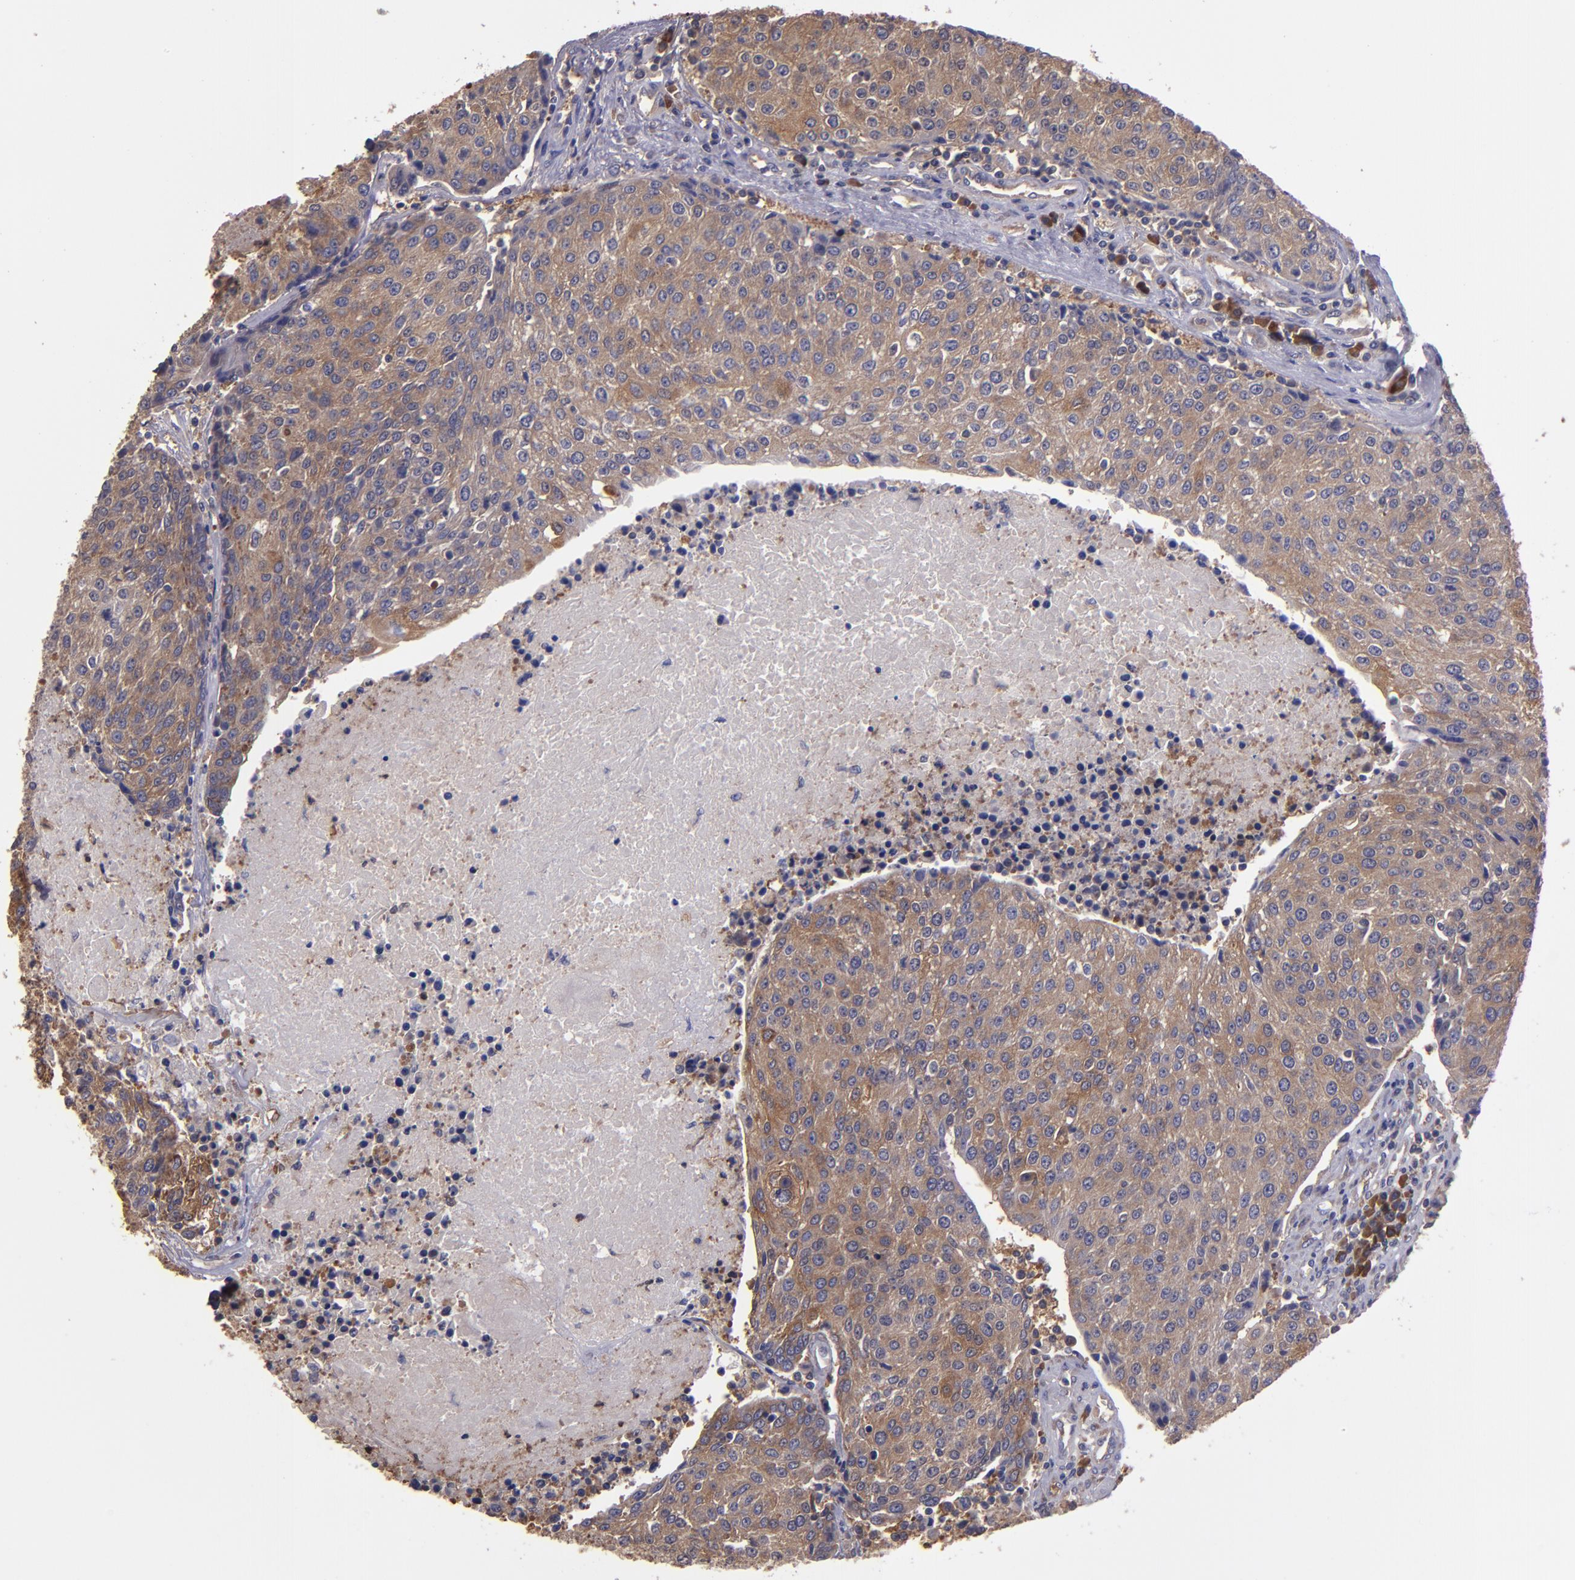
{"staining": {"intensity": "moderate", "quantity": "25%-75%", "location": "cytoplasmic/membranous"}, "tissue": "urothelial cancer", "cell_type": "Tumor cells", "image_type": "cancer", "snomed": [{"axis": "morphology", "description": "Urothelial carcinoma, High grade"}, {"axis": "topography", "description": "Urinary bladder"}], "caption": "Urothelial cancer stained for a protein (brown) exhibits moderate cytoplasmic/membranous positive expression in approximately 25%-75% of tumor cells.", "gene": "CARS1", "patient": {"sex": "female", "age": 85}}